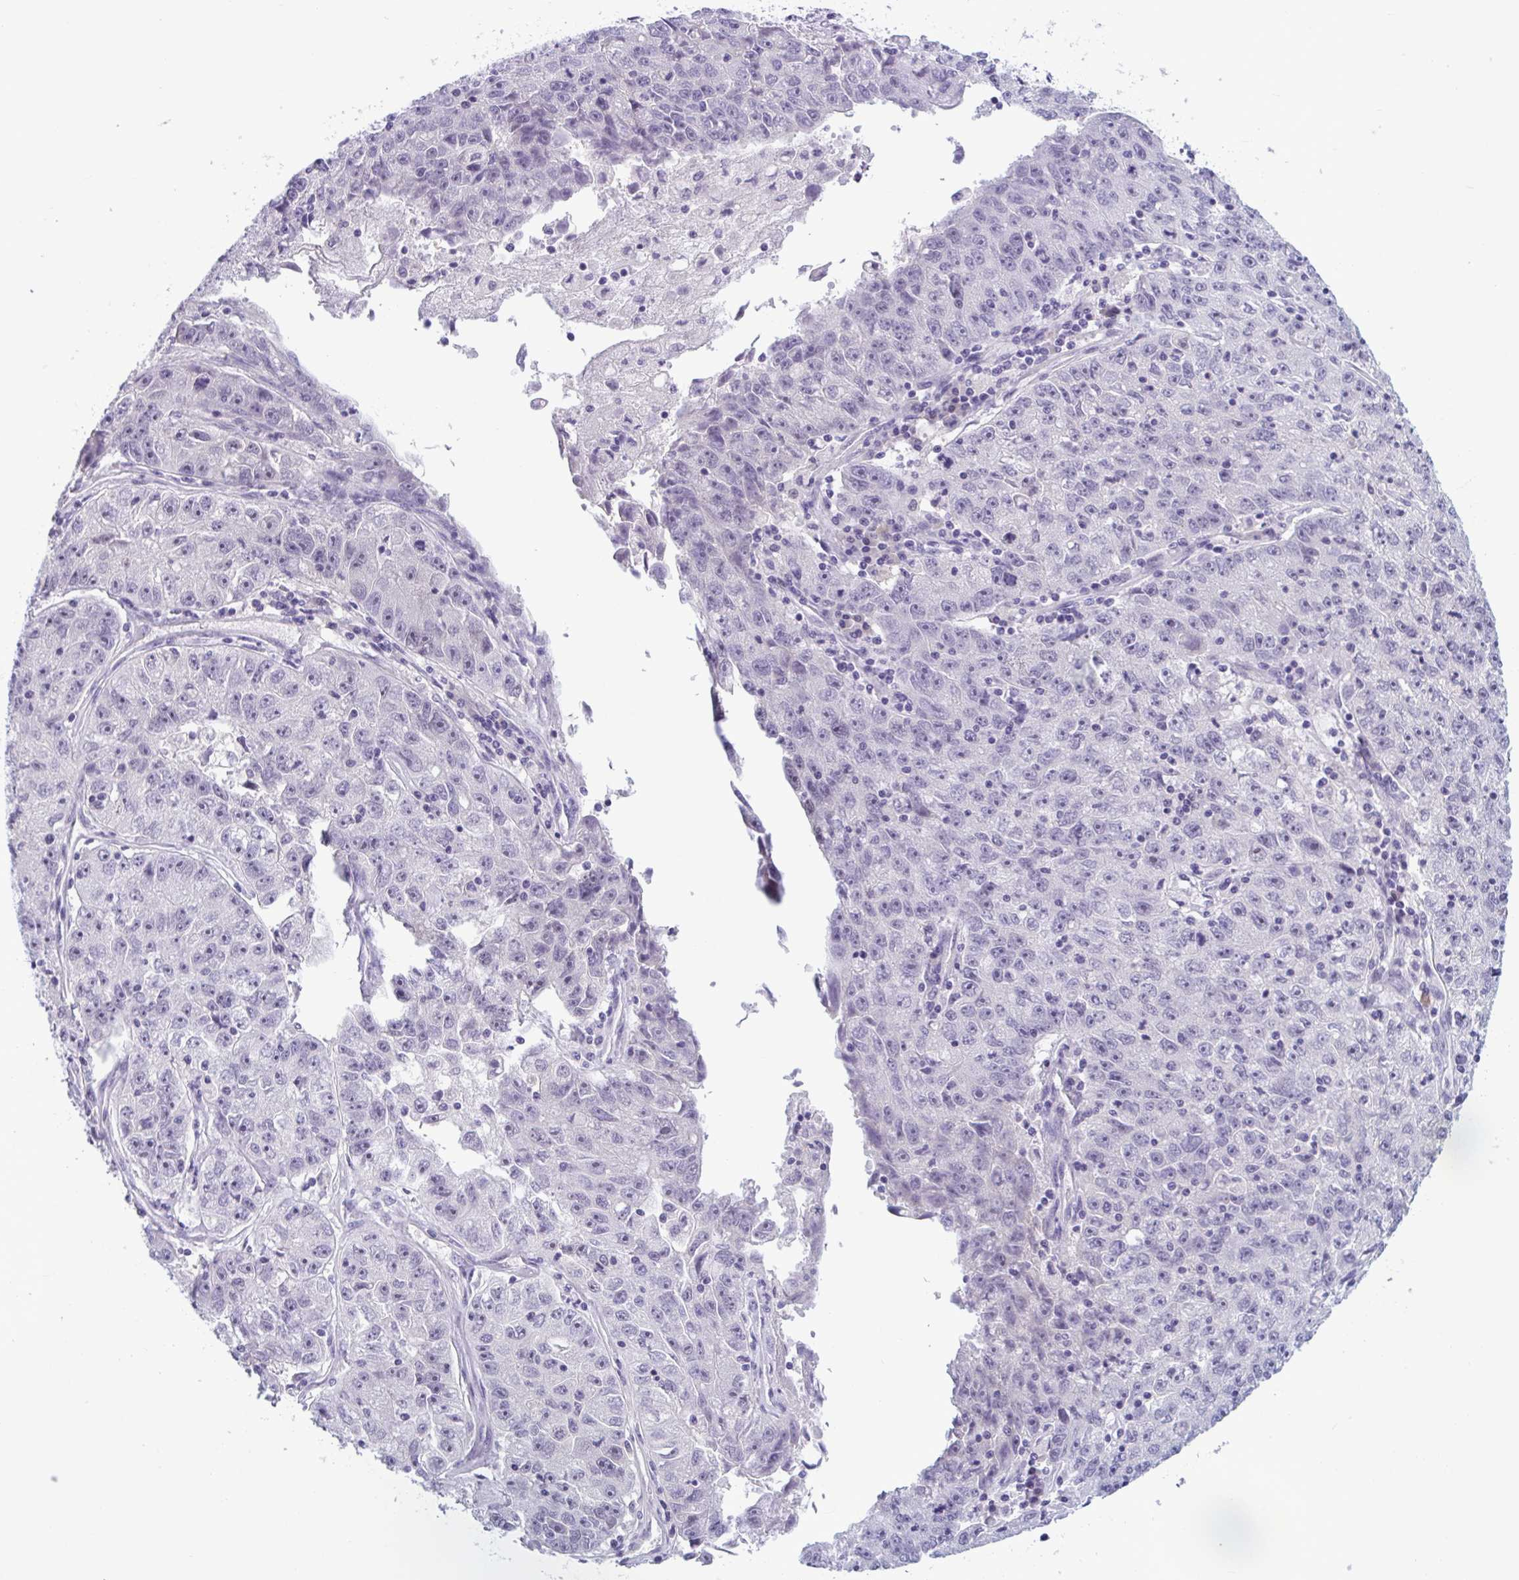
{"staining": {"intensity": "negative", "quantity": "none", "location": "none"}, "tissue": "lung cancer", "cell_type": "Tumor cells", "image_type": "cancer", "snomed": [{"axis": "morphology", "description": "Normal morphology"}, {"axis": "morphology", "description": "Adenocarcinoma, NOS"}, {"axis": "topography", "description": "Lymph node"}, {"axis": "topography", "description": "Lung"}], "caption": "Lung adenocarcinoma was stained to show a protein in brown. There is no significant positivity in tumor cells. (Stains: DAB IHC with hematoxylin counter stain, Microscopy: brightfield microscopy at high magnification).", "gene": "WNT9B", "patient": {"sex": "female", "age": 57}}